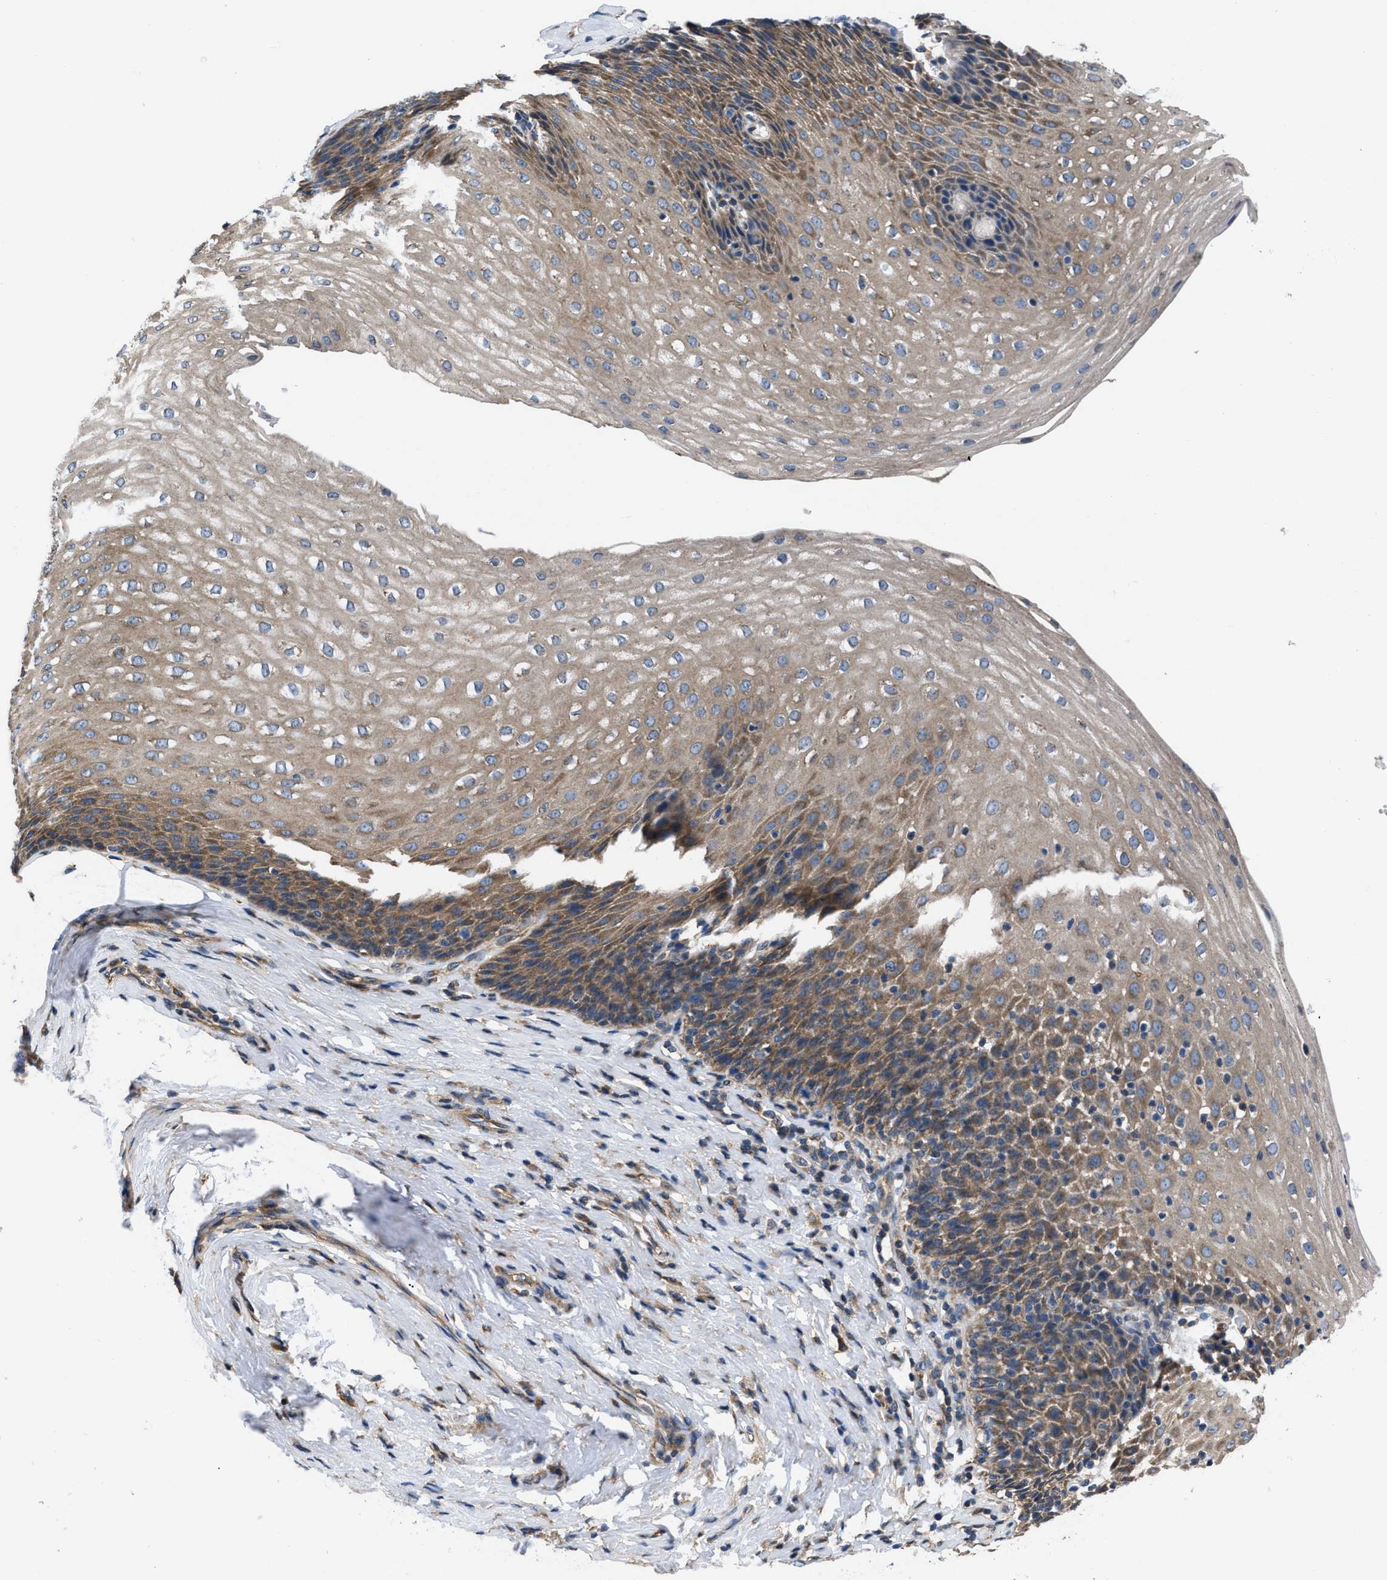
{"staining": {"intensity": "moderate", "quantity": ">75%", "location": "cytoplasmic/membranous"}, "tissue": "esophagus", "cell_type": "Squamous epithelial cells", "image_type": "normal", "snomed": [{"axis": "morphology", "description": "Normal tissue, NOS"}, {"axis": "topography", "description": "Esophagus"}], "caption": "Squamous epithelial cells demonstrate moderate cytoplasmic/membranous staining in approximately >75% of cells in benign esophagus.", "gene": "CEP128", "patient": {"sex": "female", "age": 61}}